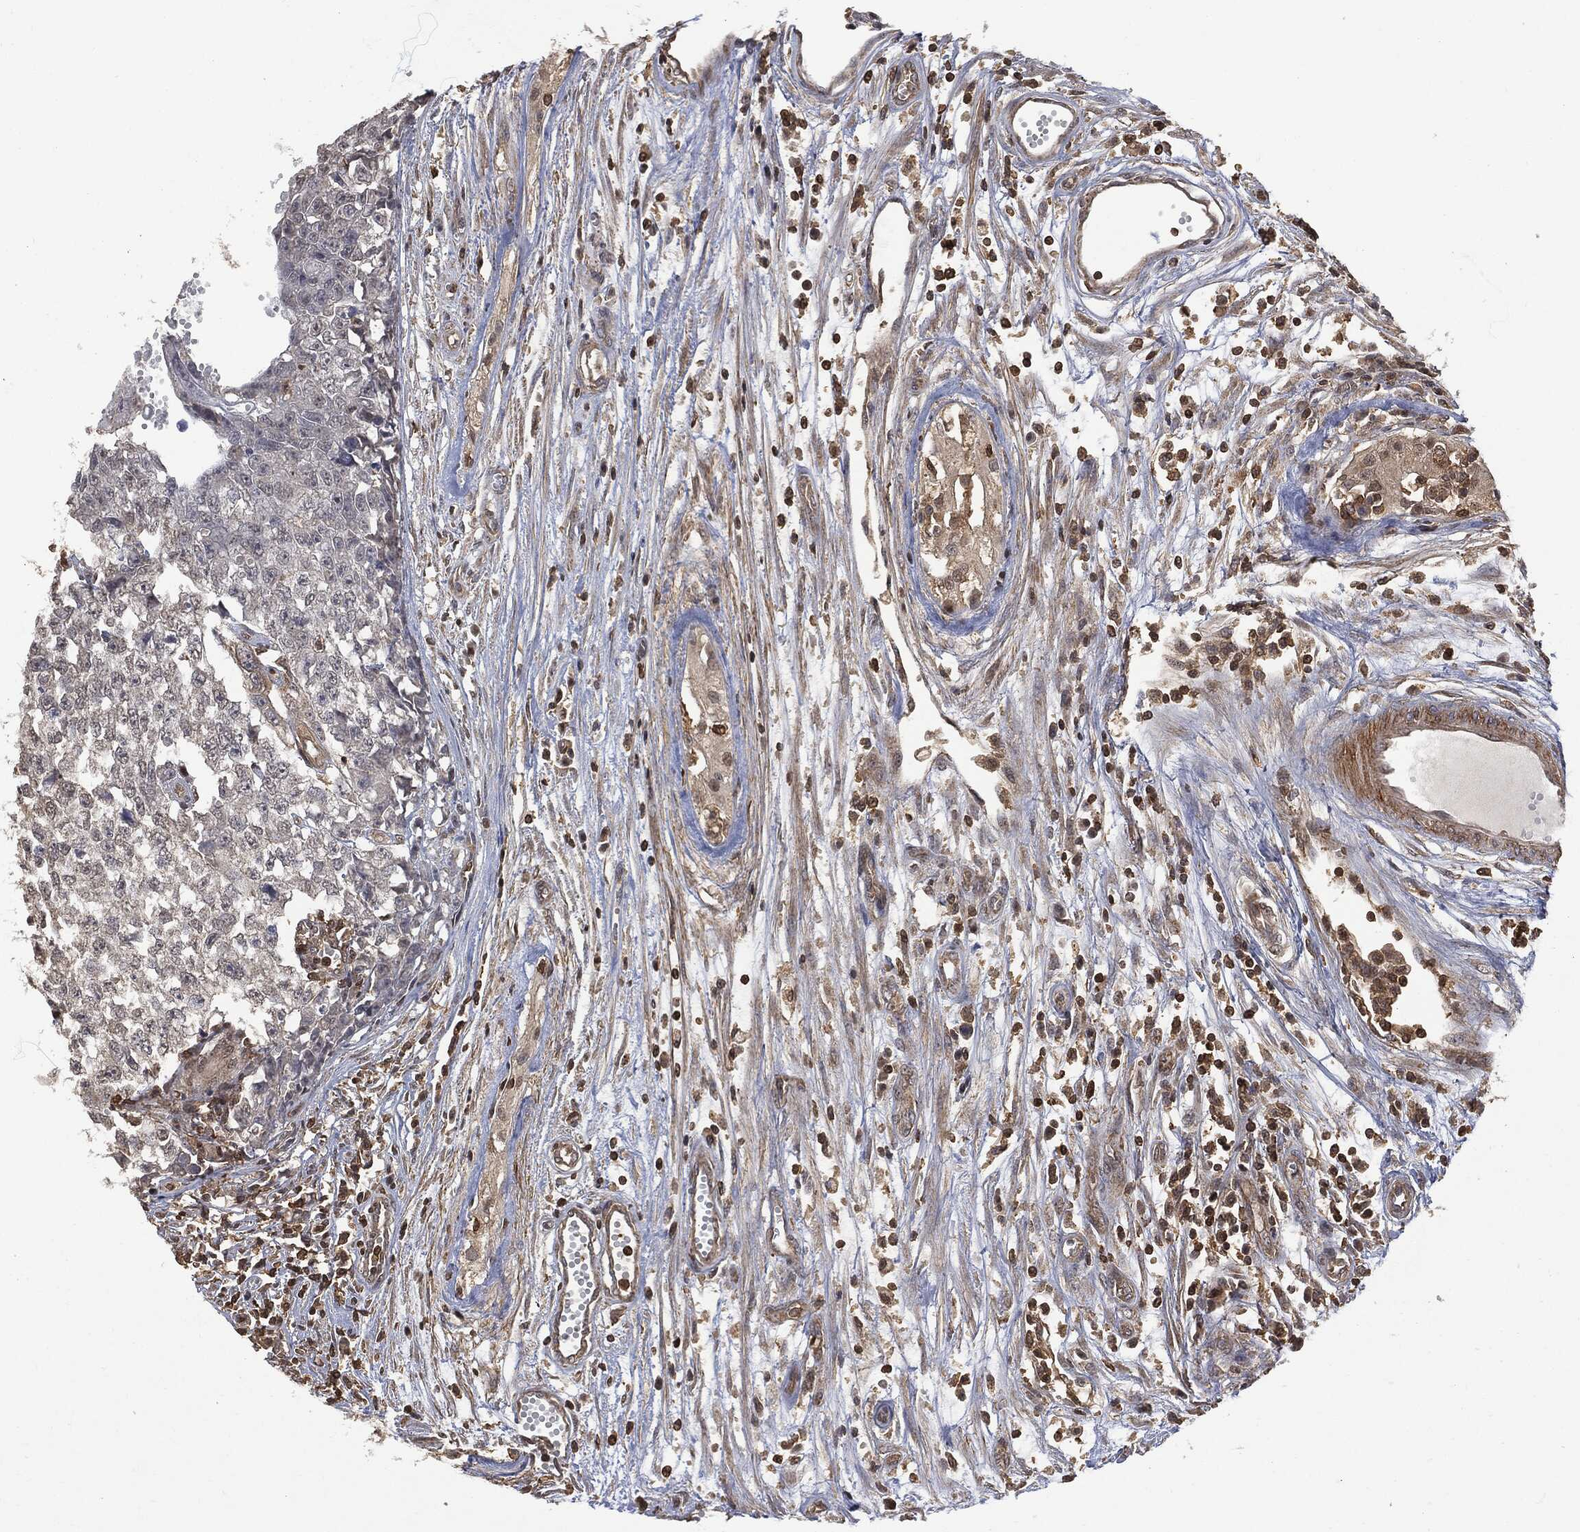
{"staining": {"intensity": "negative", "quantity": "none", "location": "none"}, "tissue": "testis cancer", "cell_type": "Tumor cells", "image_type": "cancer", "snomed": [{"axis": "morphology", "description": "Seminoma, NOS"}, {"axis": "morphology", "description": "Carcinoma, Embryonal, NOS"}, {"axis": "topography", "description": "Testis"}], "caption": "There is no significant expression in tumor cells of testis cancer.", "gene": "PSMB10", "patient": {"sex": "male", "age": 22}}